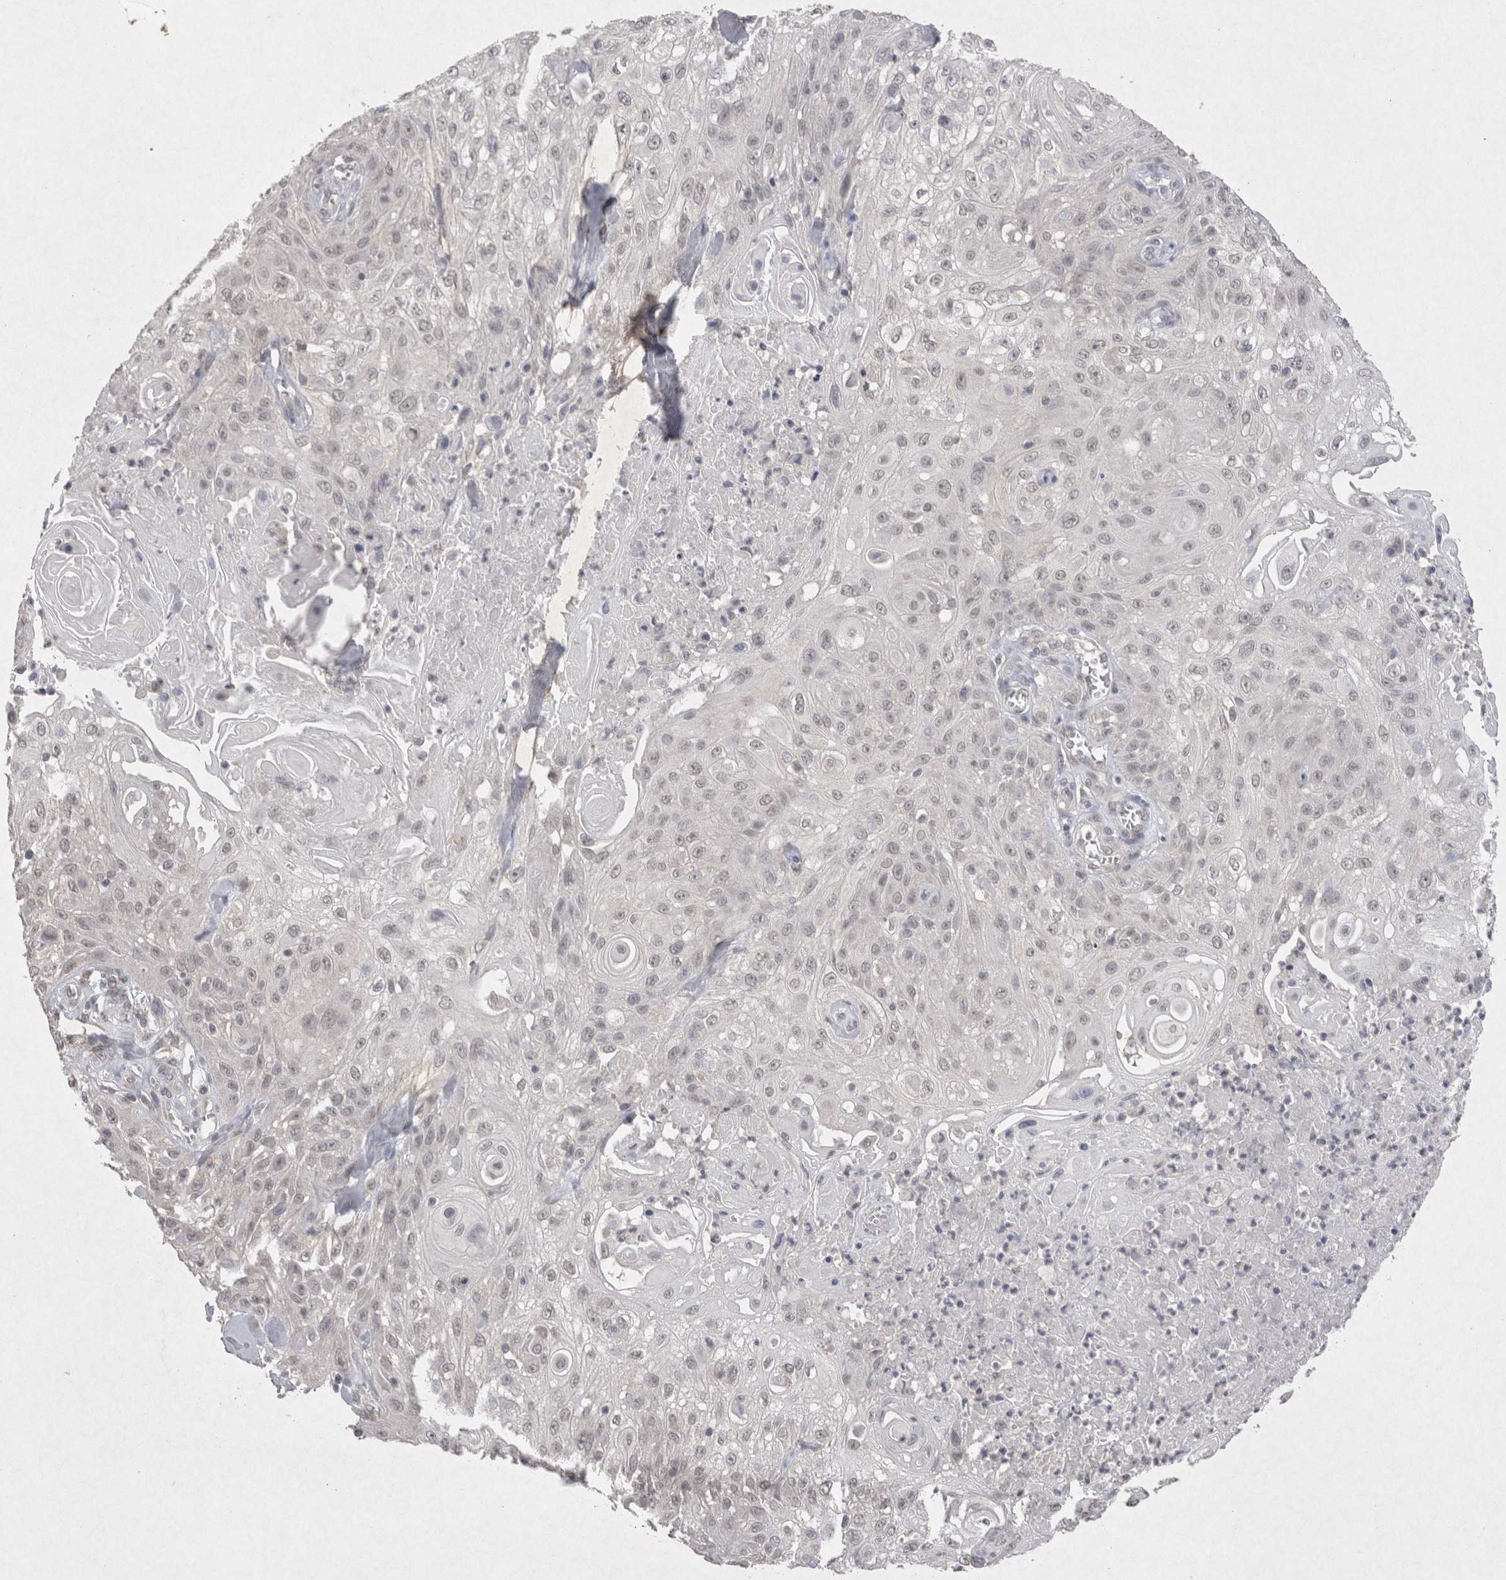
{"staining": {"intensity": "negative", "quantity": "none", "location": "none"}, "tissue": "skin cancer", "cell_type": "Tumor cells", "image_type": "cancer", "snomed": [{"axis": "morphology", "description": "Squamous cell carcinoma, NOS"}, {"axis": "topography", "description": "Skin"}], "caption": "Photomicrograph shows no significant protein staining in tumor cells of squamous cell carcinoma (skin).", "gene": "LYVE1", "patient": {"sex": "male", "age": 75}}